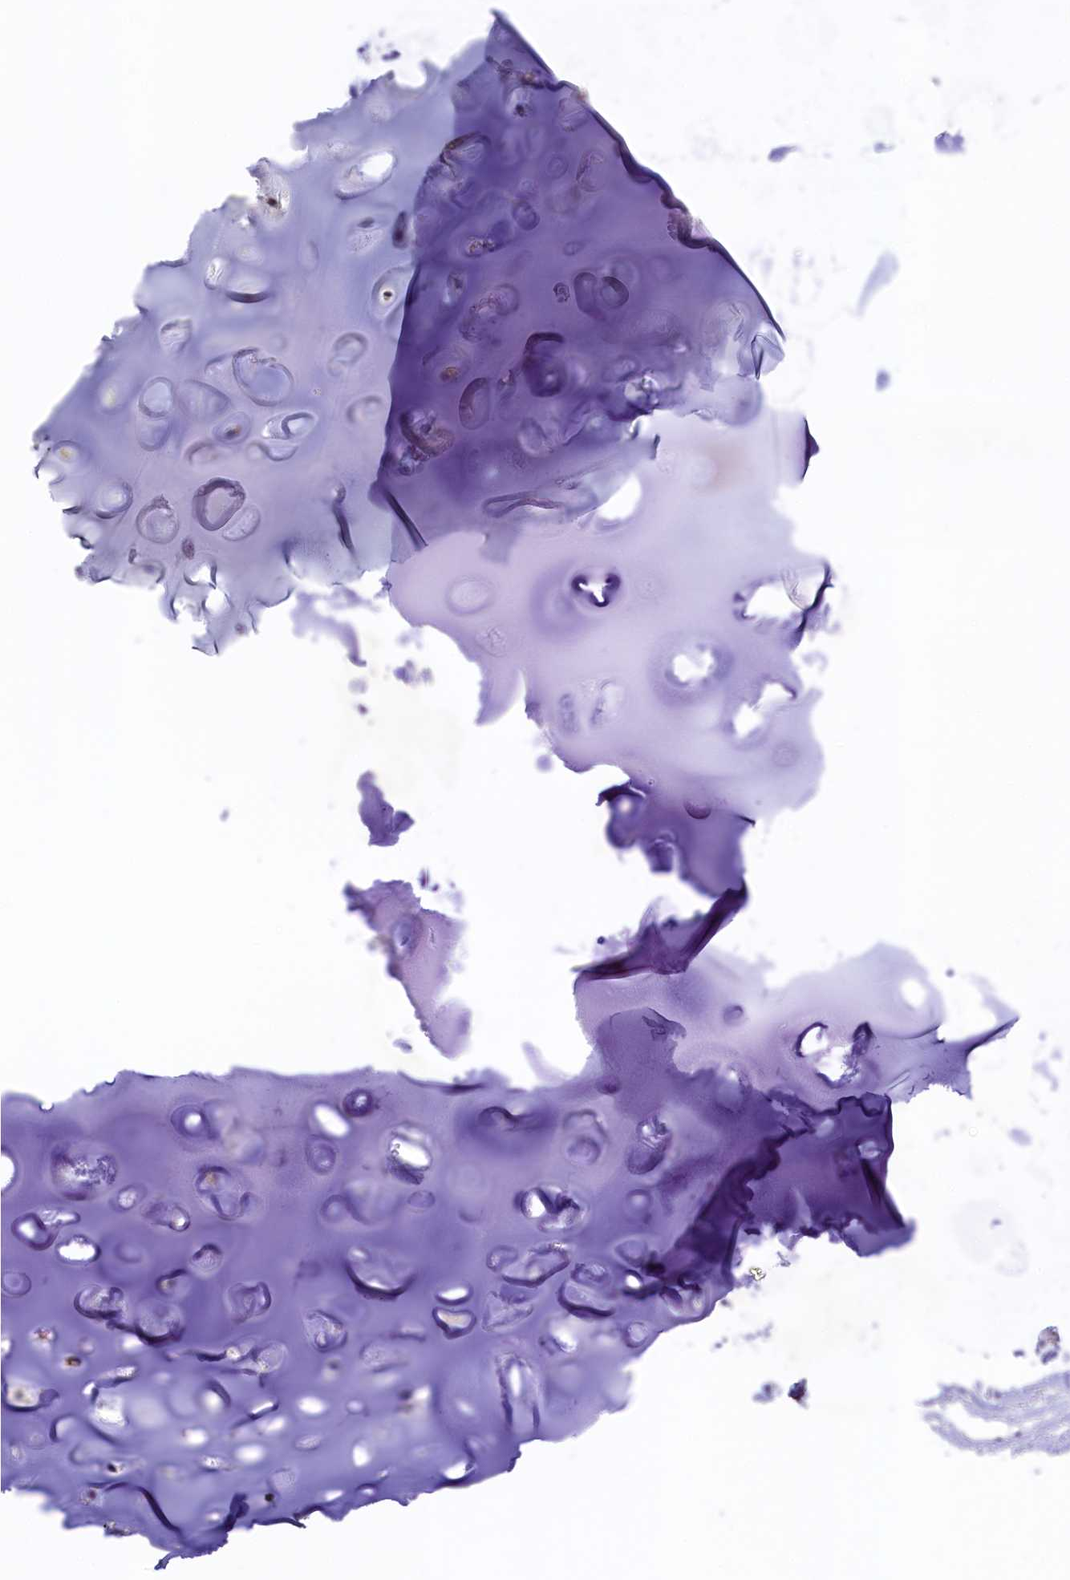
{"staining": {"intensity": "negative", "quantity": "none", "location": "none"}, "tissue": "adipose tissue", "cell_type": "Adipocytes", "image_type": "normal", "snomed": [{"axis": "morphology", "description": "Normal tissue, NOS"}, {"axis": "topography", "description": "Bronchus"}], "caption": "The photomicrograph demonstrates no staining of adipocytes in normal adipose tissue. (Brightfield microscopy of DAB immunohistochemistry at high magnification).", "gene": "HPS6", "patient": {"sex": "male", "age": 66}}